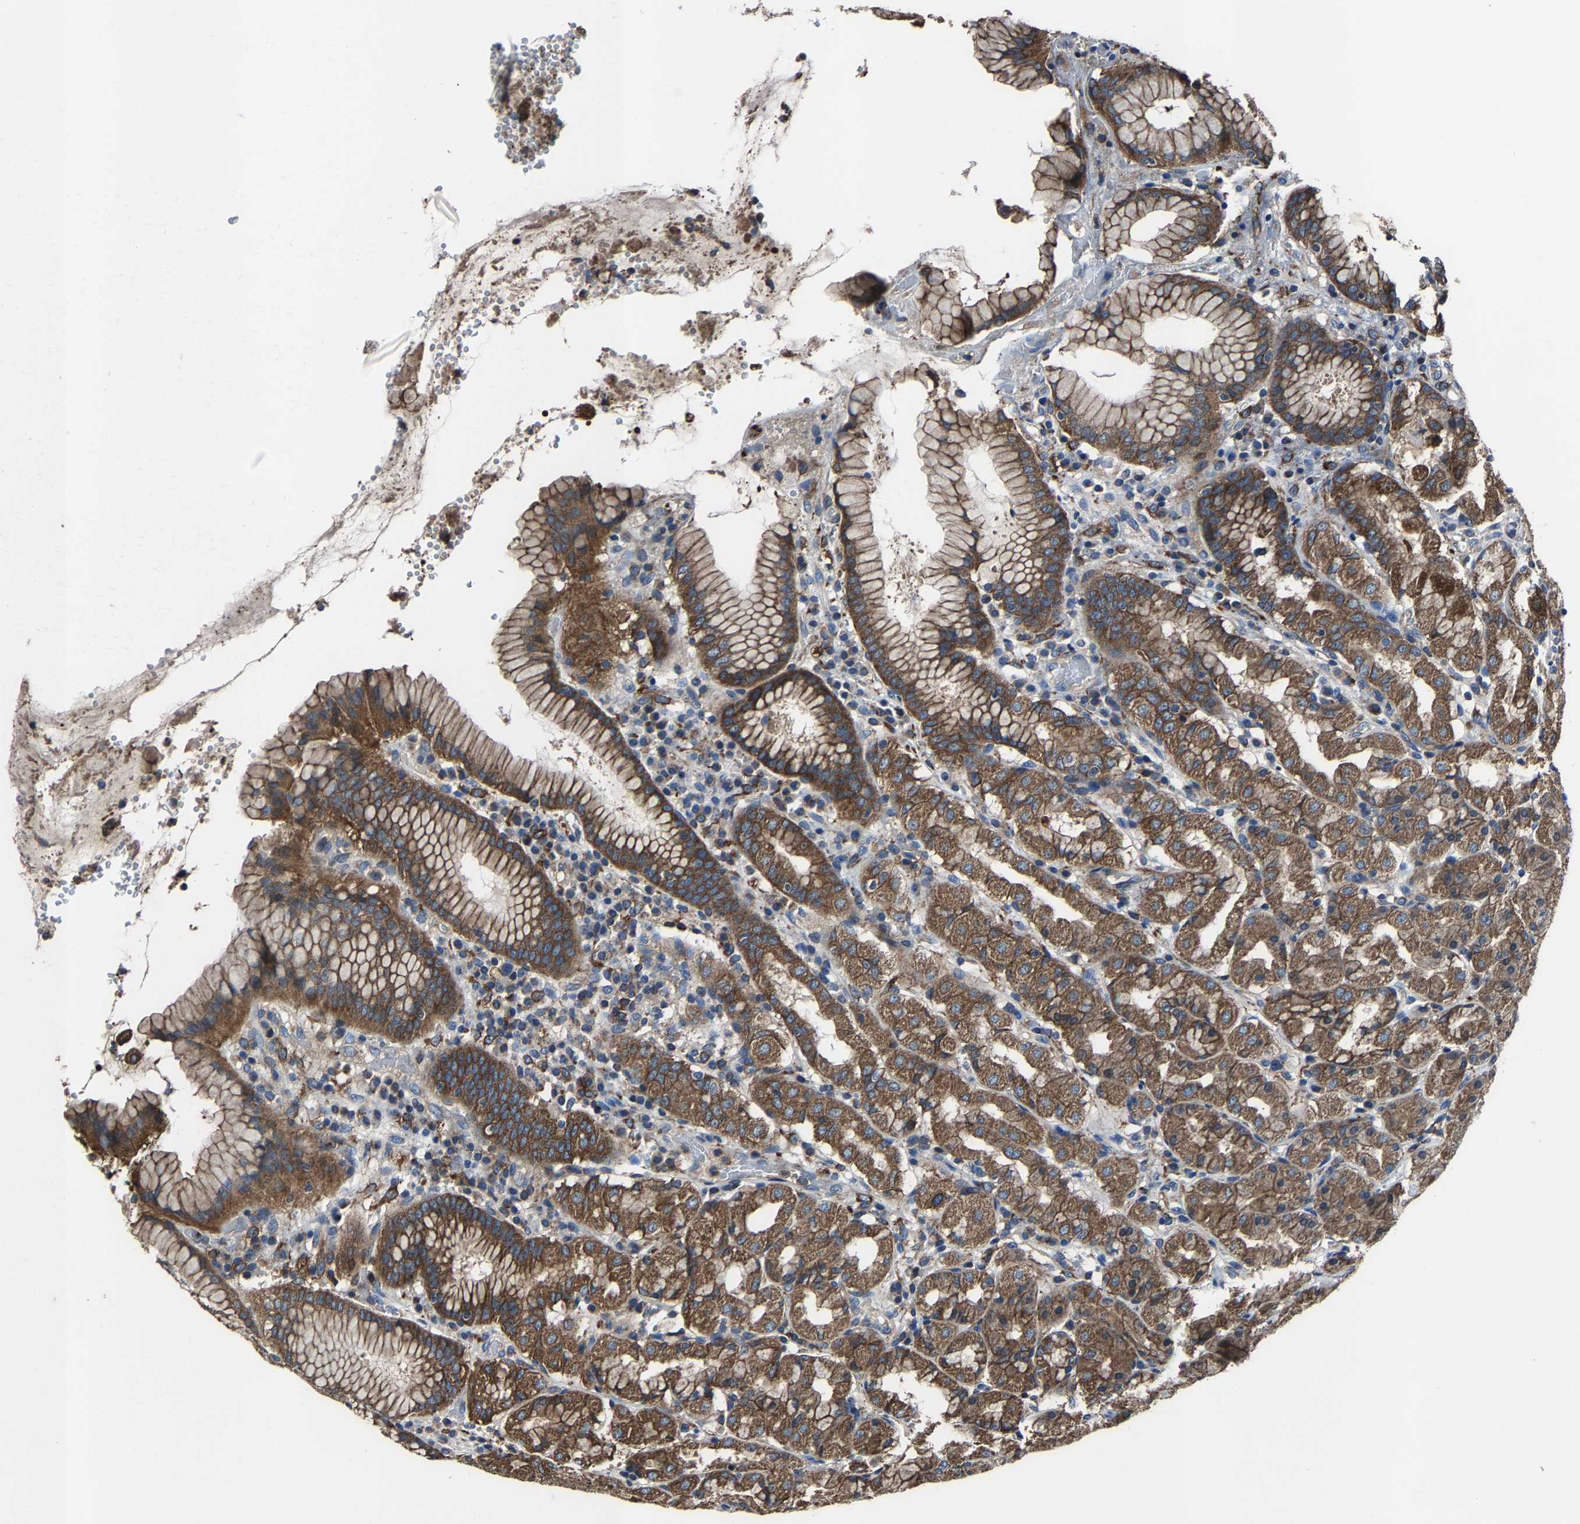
{"staining": {"intensity": "strong", "quantity": ">75%", "location": "cytoplasmic/membranous"}, "tissue": "stomach", "cell_type": "Glandular cells", "image_type": "normal", "snomed": [{"axis": "morphology", "description": "Normal tissue, NOS"}, {"axis": "topography", "description": "Stomach"}, {"axis": "topography", "description": "Stomach, lower"}], "caption": "Strong cytoplasmic/membranous staining is appreciated in about >75% of glandular cells in unremarkable stomach.", "gene": "KIAA1958", "patient": {"sex": "female", "age": 56}}